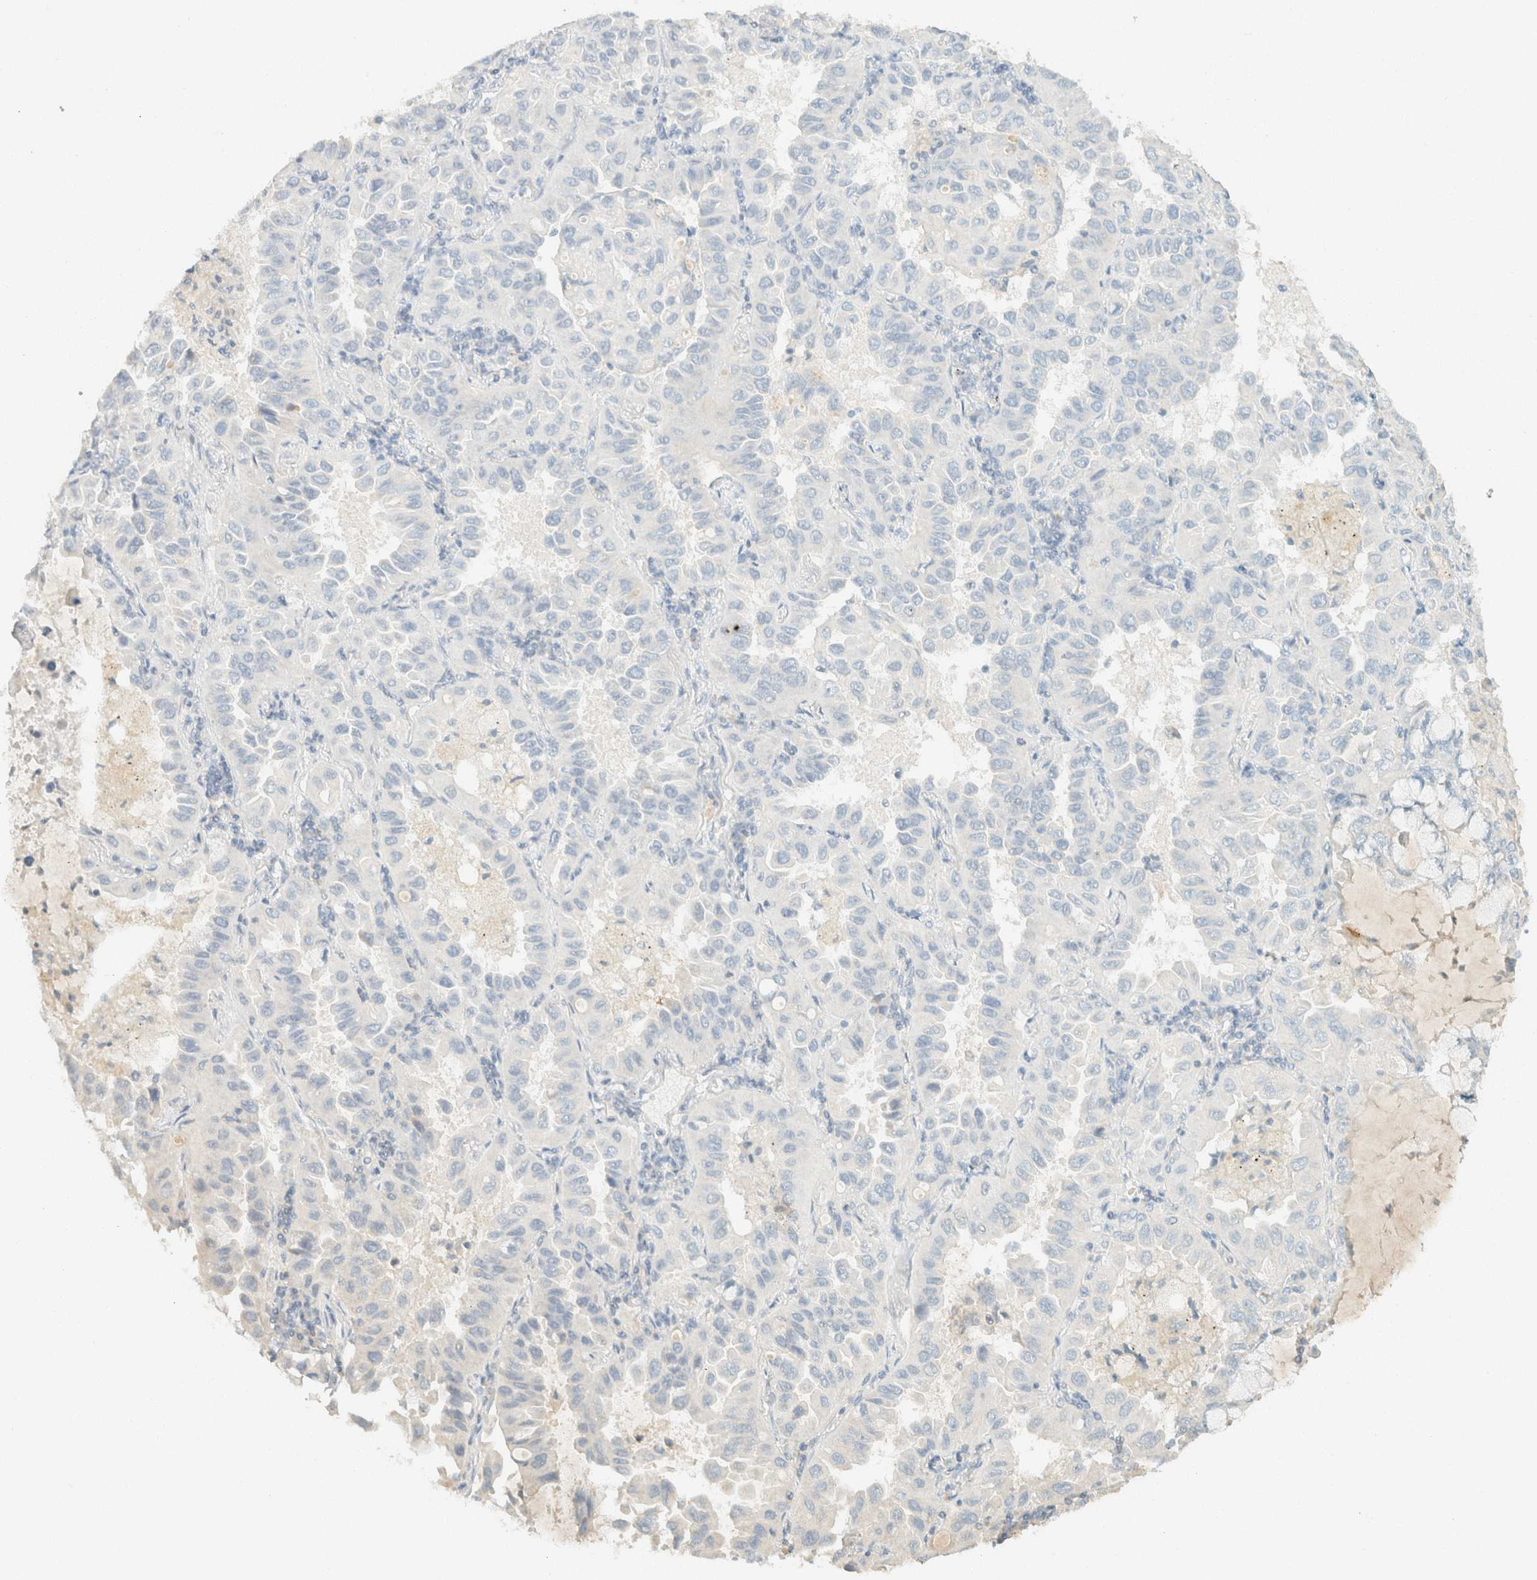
{"staining": {"intensity": "negative", "quantity": "none", "location": "none"}, "tissue": "lung cancer", "cell_type": "Tumor cells", "image_type": "cancer", "snomed": [{"axis": "morphology", "description": "Adenocarcinoma, NOS"}, {"axis": "topography", "description": "Lung"}], "caption": "An image of lung adenocarcinoma stained for a protein exhibits no brown staining in tumor cells.", "gene": "GPA33", "patient": {"sex": "male", "age": 64}}